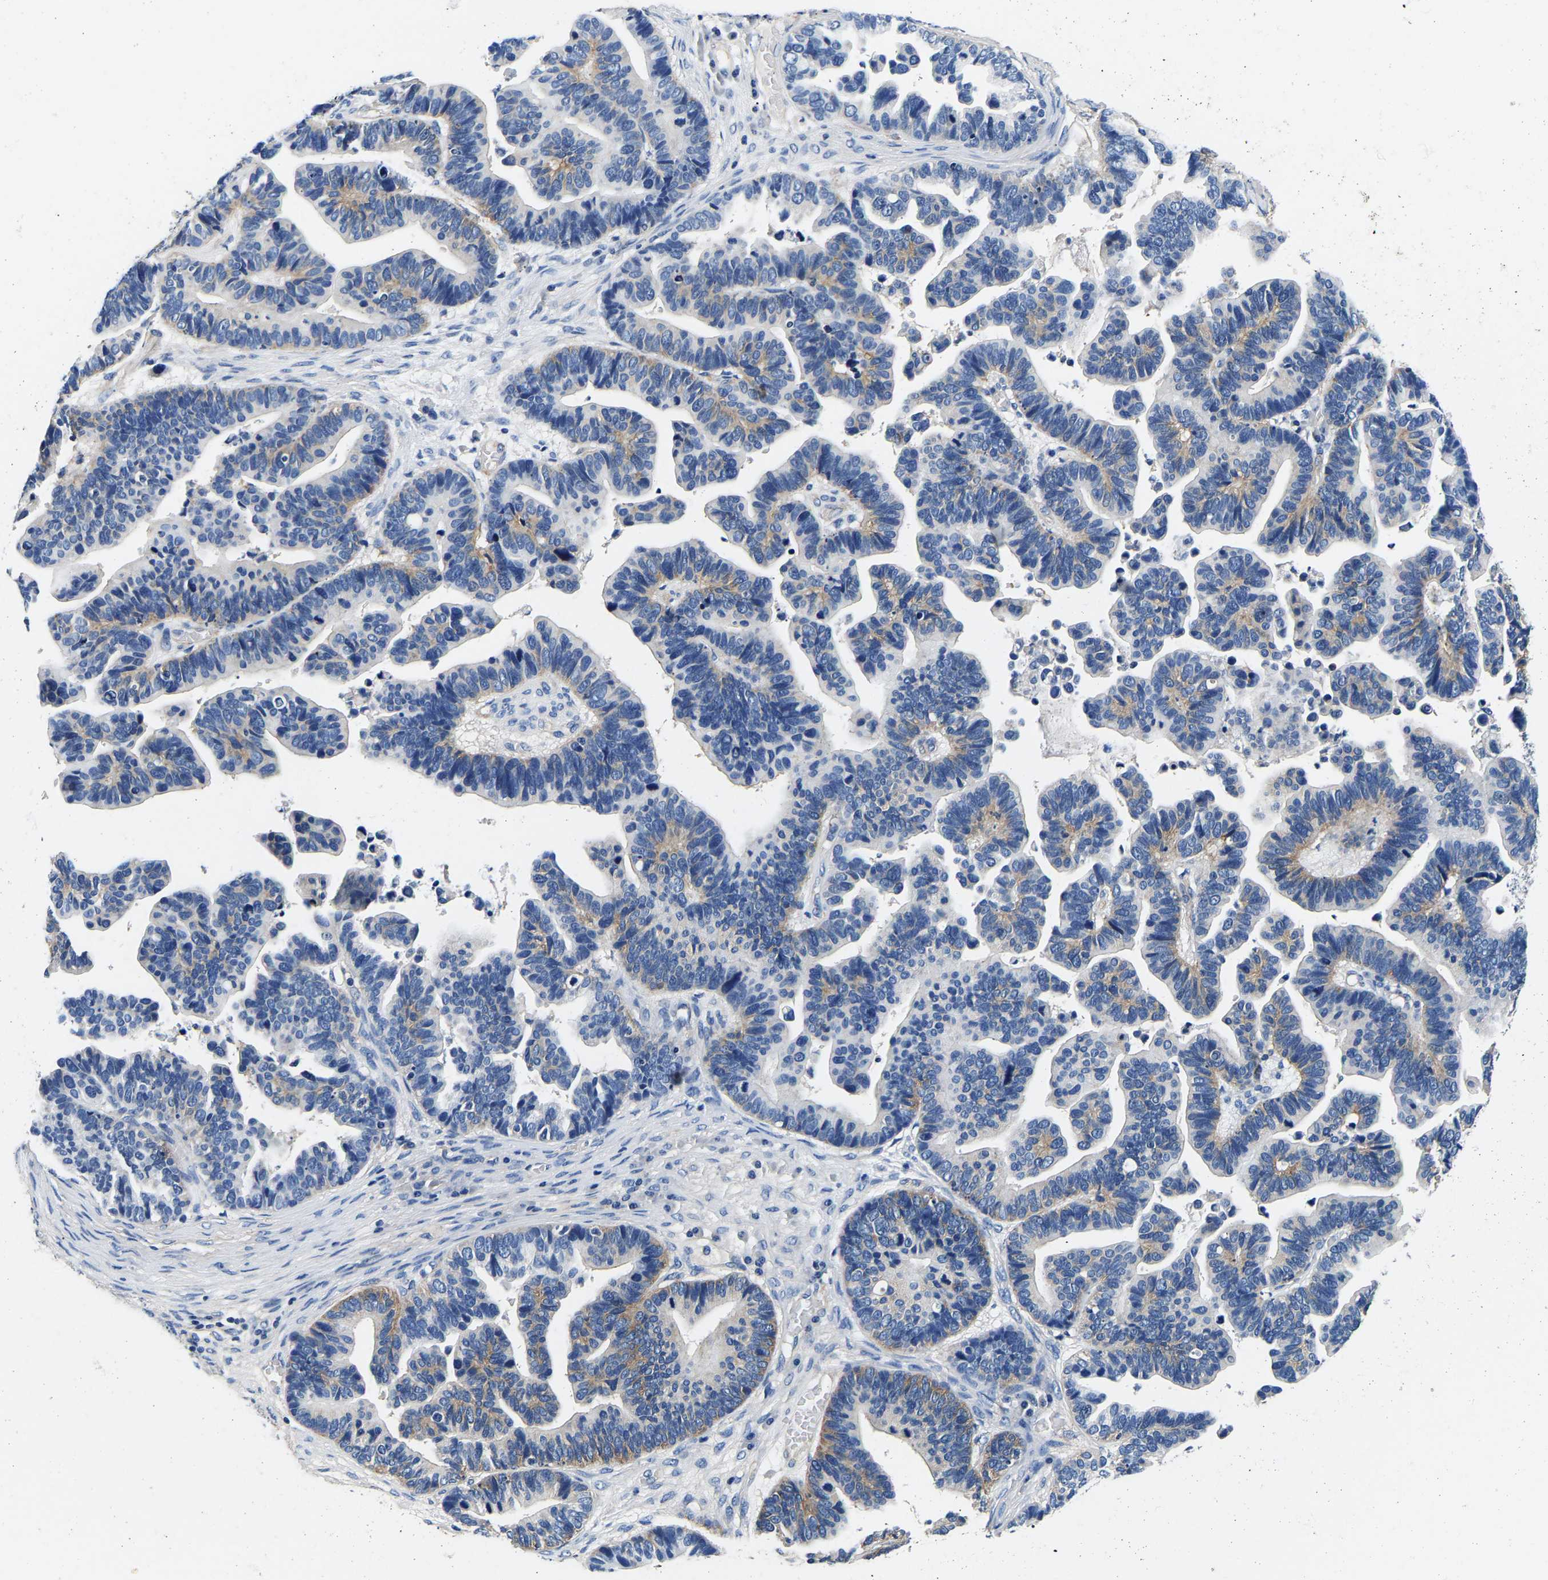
{"staining": {"intensity": "weak", "quantity": "<25%", "location": "cytoplasmic/membranous"}, "tissue": "ovarian cancer", "cell_type": "Tumor cells", "image_type": "cancer", "snomed": [{"axis": "morphology", "description": "Cystadenocarcinoma, serous, NOS"}, {"axis": "topography", "description": "Ovary"}], "caption": "Tumor cells are negative for protein expression in human ovarian serous cystadenocarcinoma.", "gene": "SH3GLB1", "patient": {"sex": "female", "age": 56}}